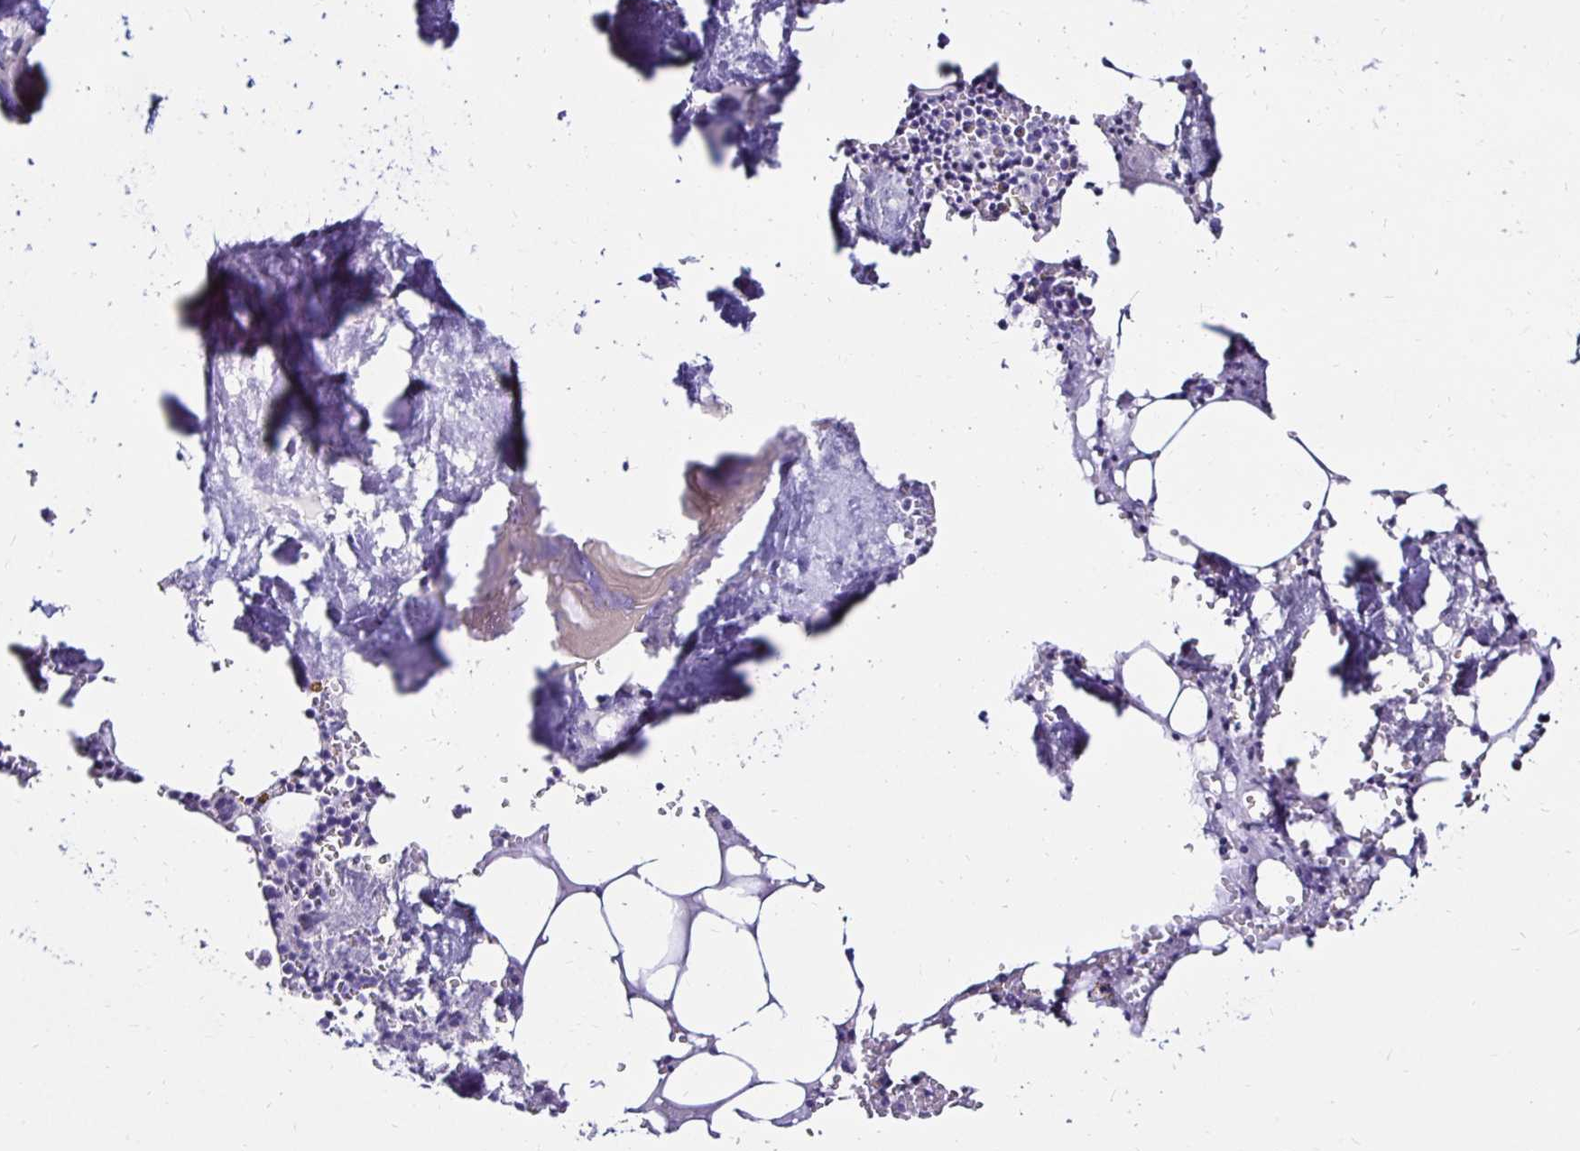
{"staining": {"intensity": "negative", "quantity": "none", "location": "none"}, "tissue": "bone marrow", "cell_type": "Hematopoietic cells", "image_type": "normal", "snomed": [{"axis": "morphology", "description": "Normal tissue, NOS"}, {"axis": "topography", "description": "Bone marrow"}], "caption": "Image shows no significant protein positivity in hematopoietic cells of unremarkable bone marrow. The staining is performed using DAB (3,3'-diaminobenzidine) brown chromogen with nuclei counter-stained in using hematoxylin.", "gene": "KCNT1", "patient": {"sex": "male", "age": 54}}